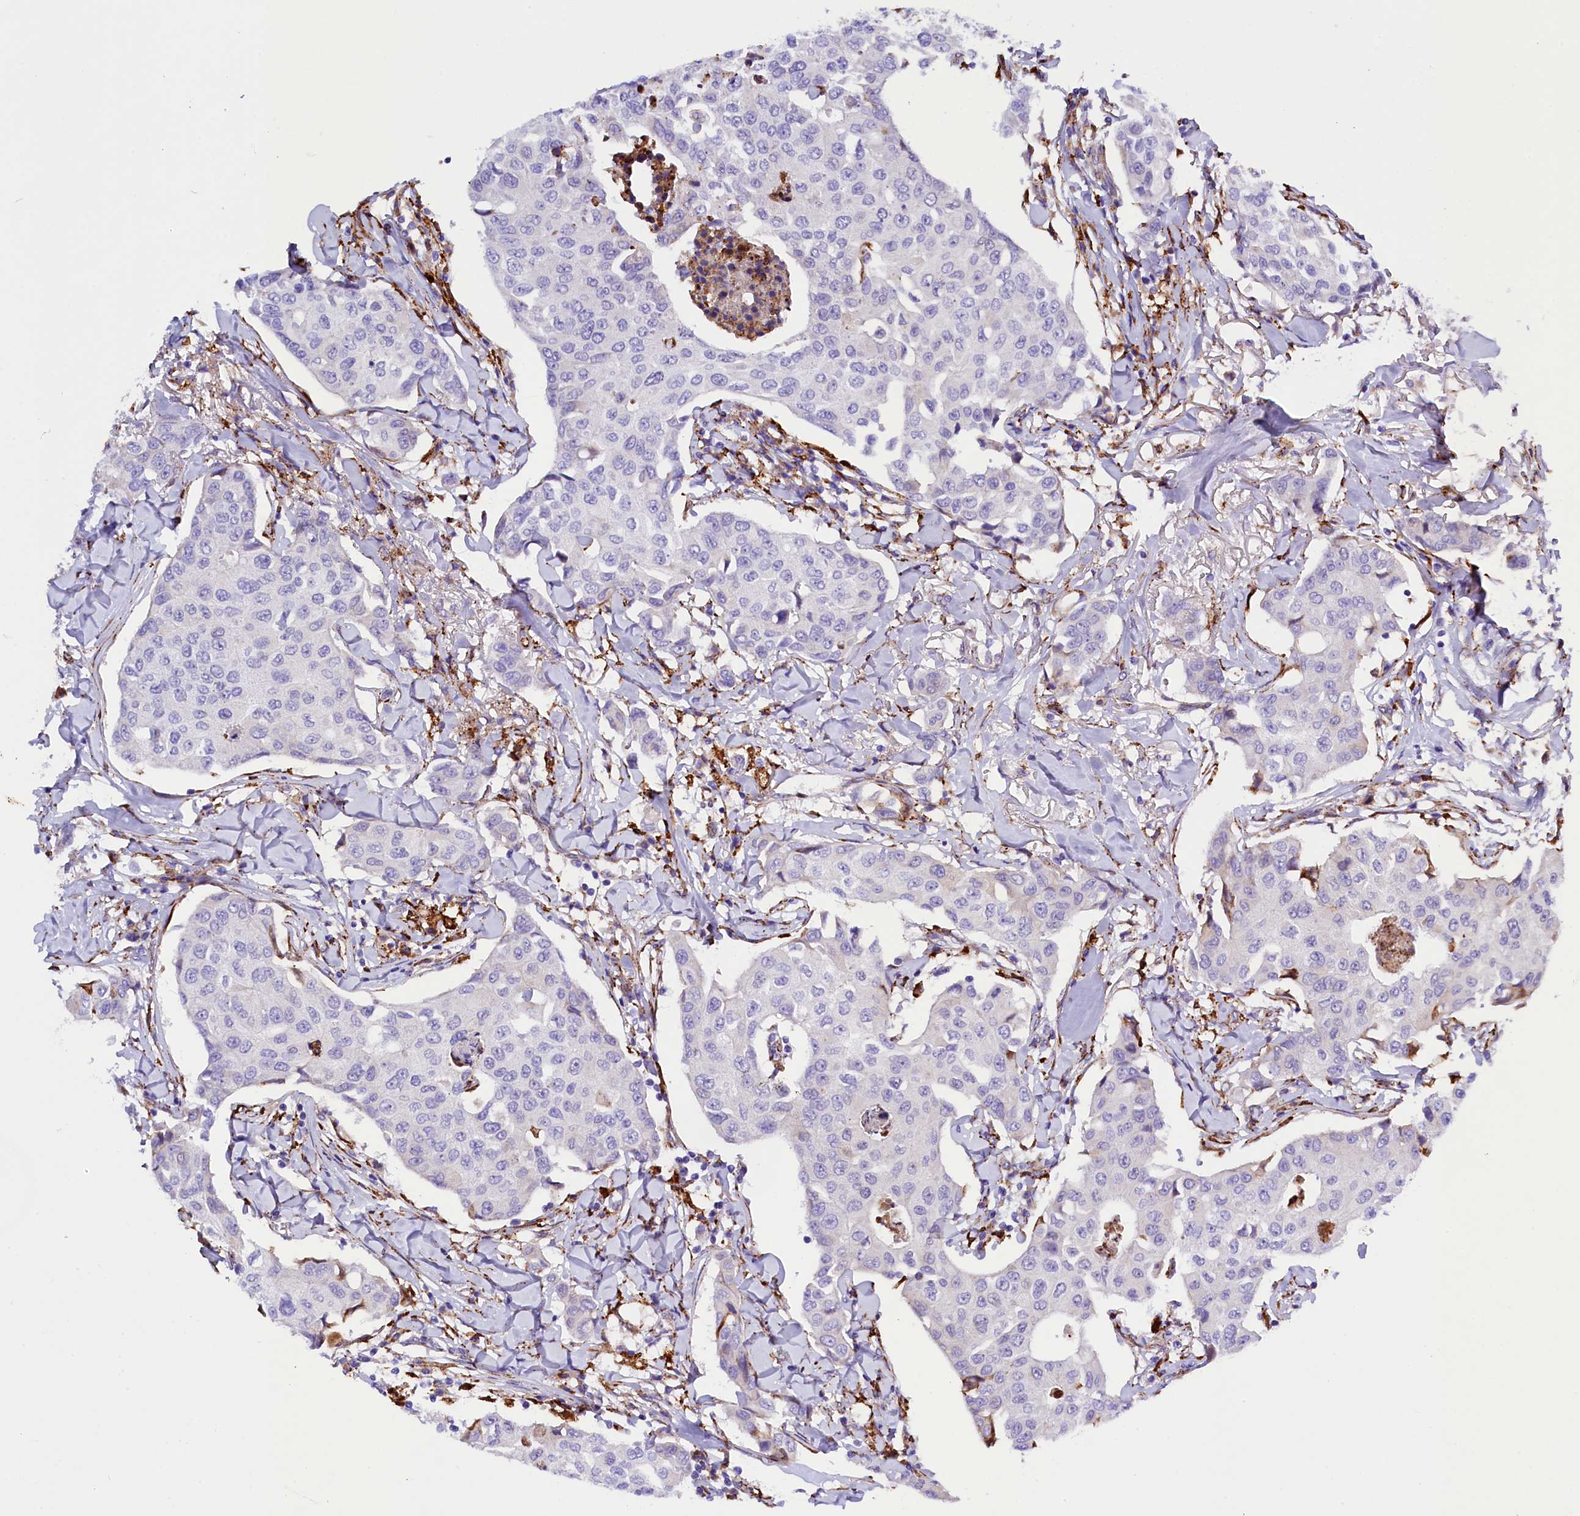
{"staining": {"intensity": "negative", "quantity": "none", "location": "none"}, "tissue": "breast cancer", "cell_type": "Tumor cells", "image_type": "cancer", "snomed": [{"axis": "morphology", "description": "Duct carcinoma"}, {"axis": "topography", "description": "Breast"}], "caption": "Tumor cells are negative for brown protein staining in breast cancer.", "gene": "CMTR2", "patient": {"sex": "female", "age": 80}}